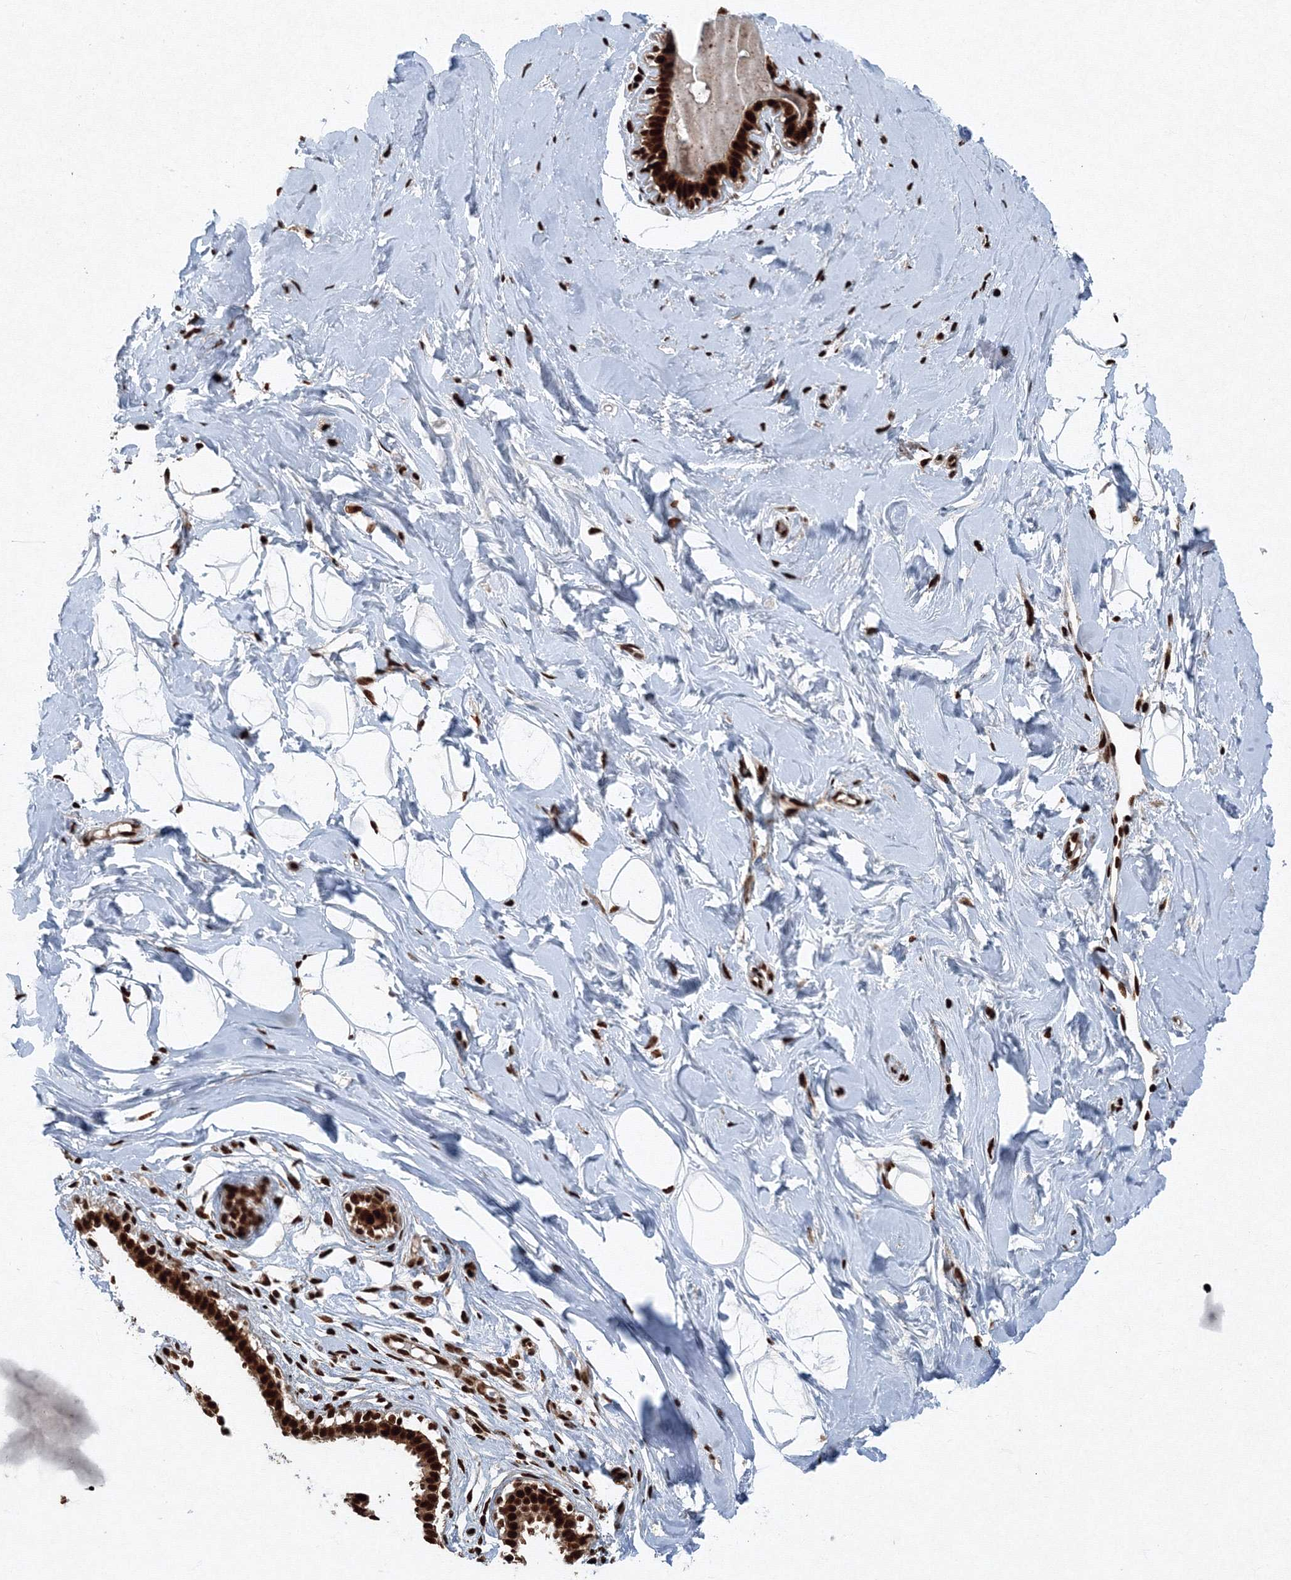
{"staining": {"intensity": "strong", "quantity": ">75%", "location": "nuclear"}, "tissue": "breast", "cell_type": "Adipocytes", "image_type": "normal", "snomed": [{"axis": "morphology", "description": "Normal tissue, NOS"}, {"axis": "morphology", "description": "Adenoma, NOS"}, {"axis": "topography", "description": "Breast"}], "caption": "Breast stained with DAB (3,3'-diaminobenzidine) immunohistochemistry (IHC) reveals high levels of strong nuclear expression in about >75% of adipocytes. (DAB (3,3'-diaminobenzidine) IHC, brown staining for protein, blue staining for nuclei).", "gene": "SNRPC", "patient": {"sex": "female", "age": 23}}